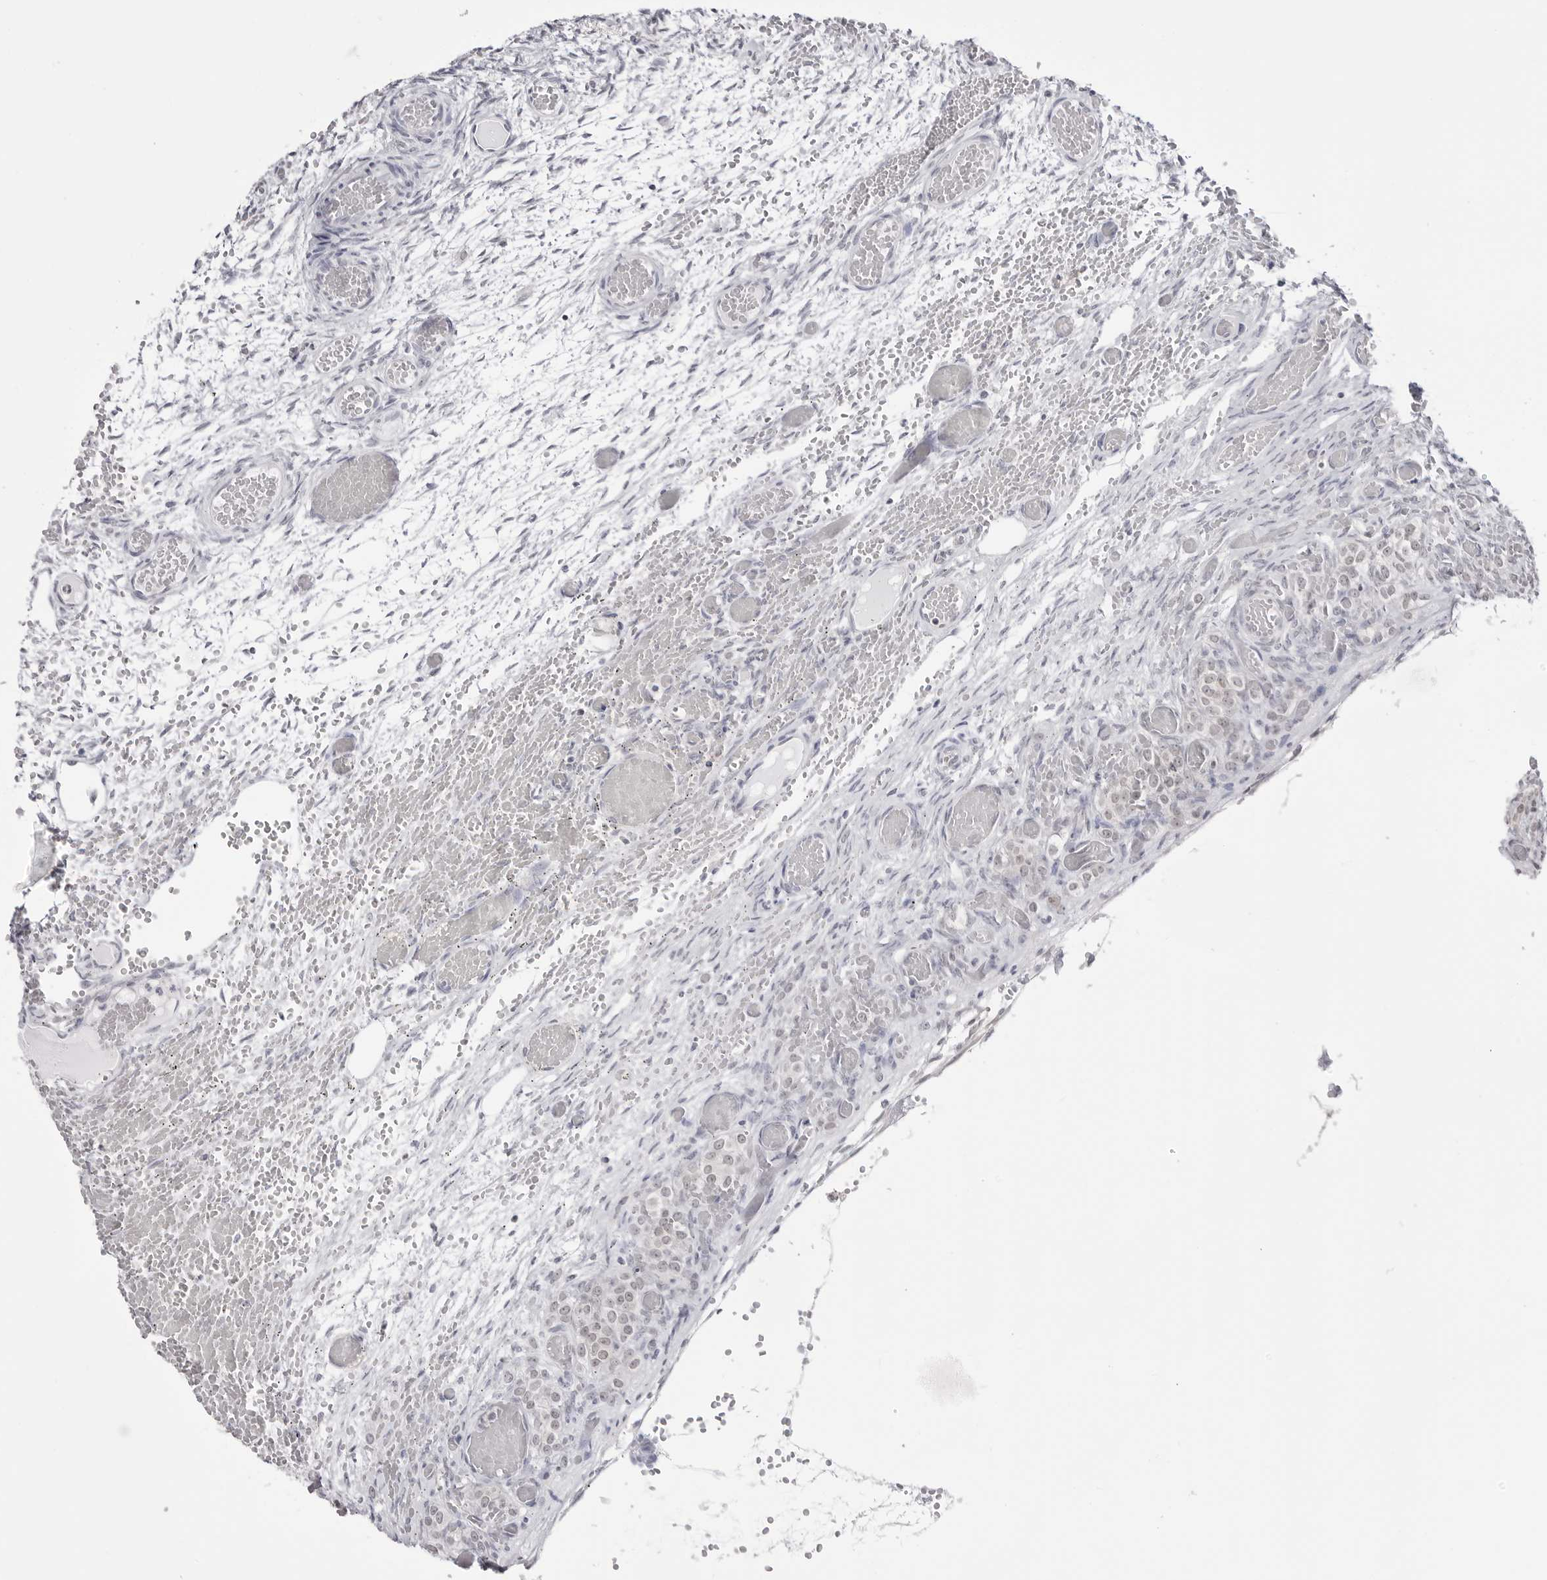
{"staining": {"intensity": "negative", "quantity": "none", "location": "none"}, "tissue": "ovary", "cell_type": "Ovarian stroma cells", "image_type": "normal", "snomed": [{"axis": "morphology", "description": "Adenocarcinoma, NOS"}, {"axis": "topography", "description": "Endometrium"}], "caption": "This is an IHC histopathology image of unremarkable ovary. There is no positivity in ovarian stroma cells.", "gene": "YWHAG", "patient": {"sex": "female", "age": 32}}